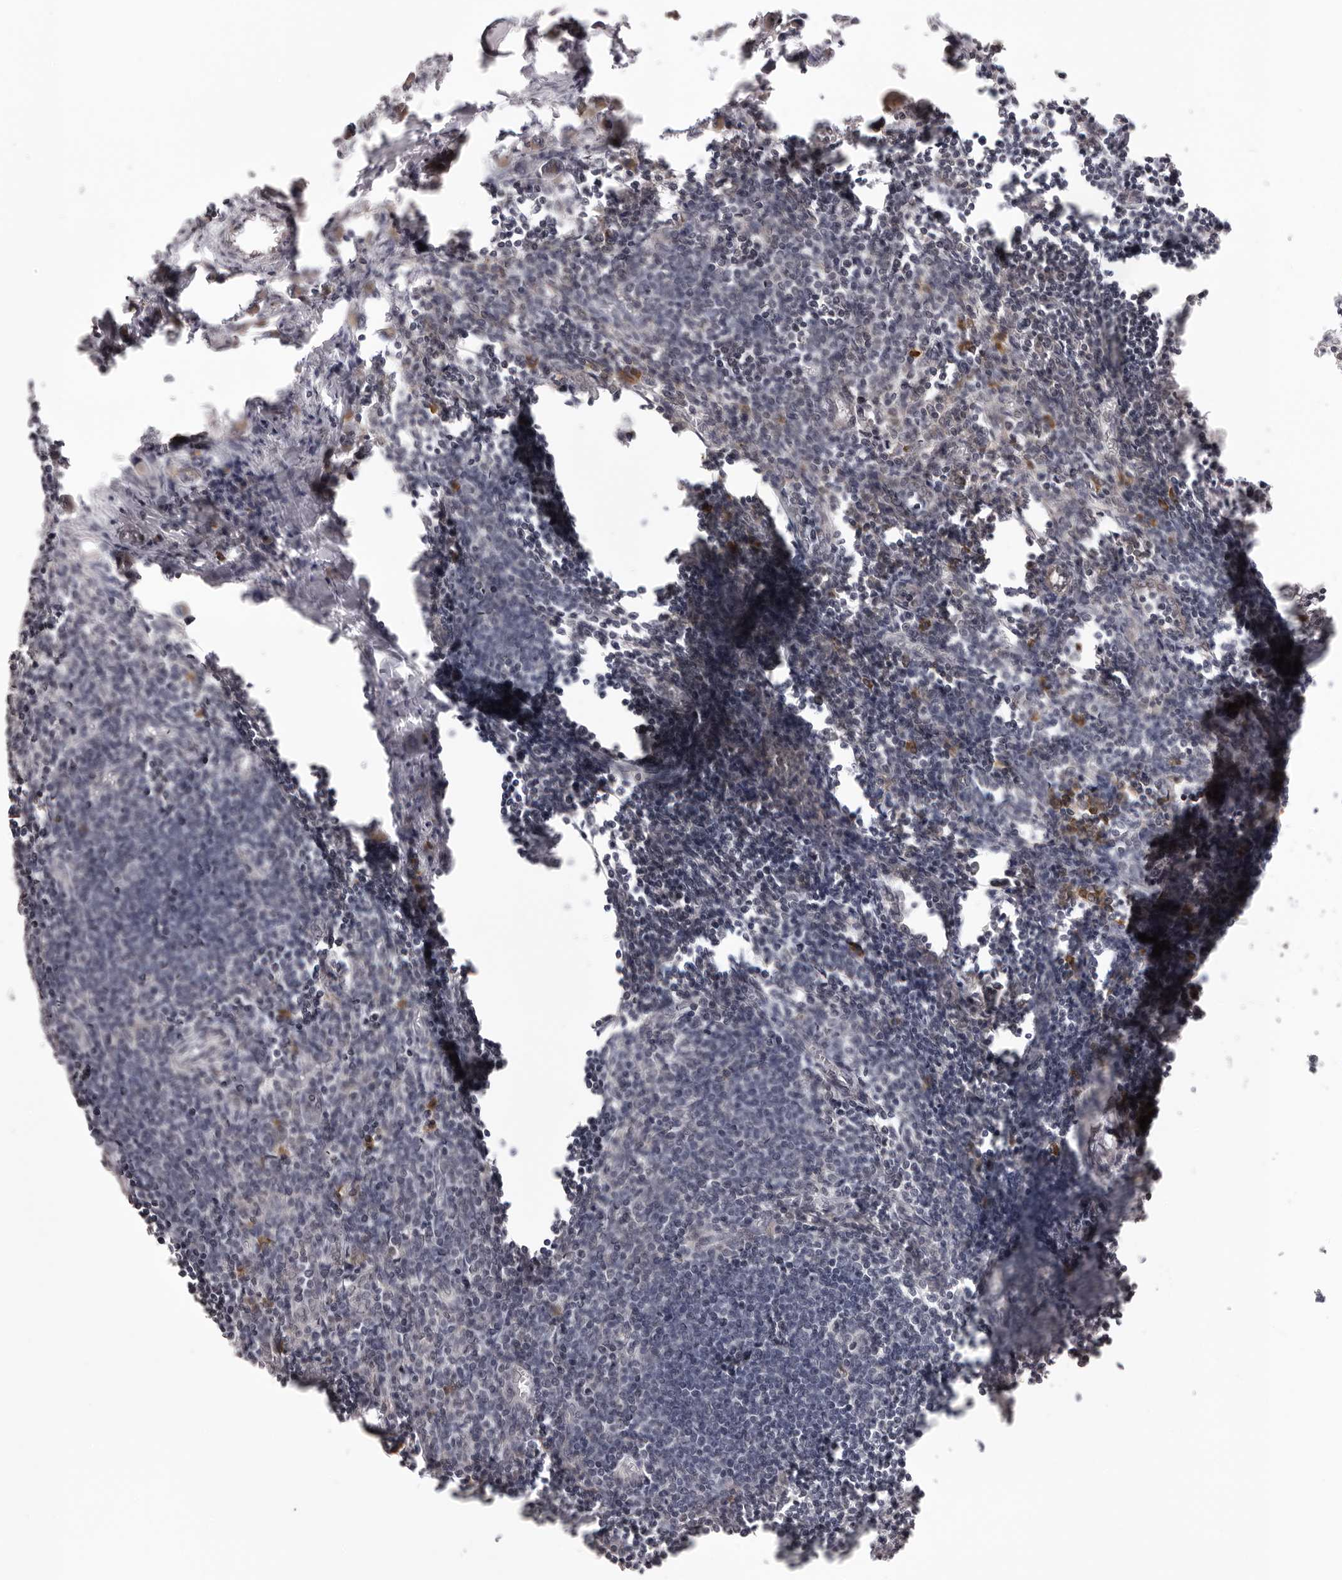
{"staining": {"intensity": "weak", "quantity": "<25%", "location": "cytoplasmic/membranous,nuclear"}, "tissue": "lymph node", "cell_type": "Germinal center cells", "image_type": "normal", "snomed": [{"axis": "morphology", "description": "Normal tissue, NOS"}, {"axis": "morphology", "description": "Malignant melanoma, Metastatic site"}, {"axis": "topography", "description": "Lymph node"}], "caption": "Photomicrograph shows no significant protein positivity in germinal center cells of normal lymph node. Nuclei are stained in blue.", "gene": "ZC3H11A", "patient": {"sex": "male", "age": 41}}